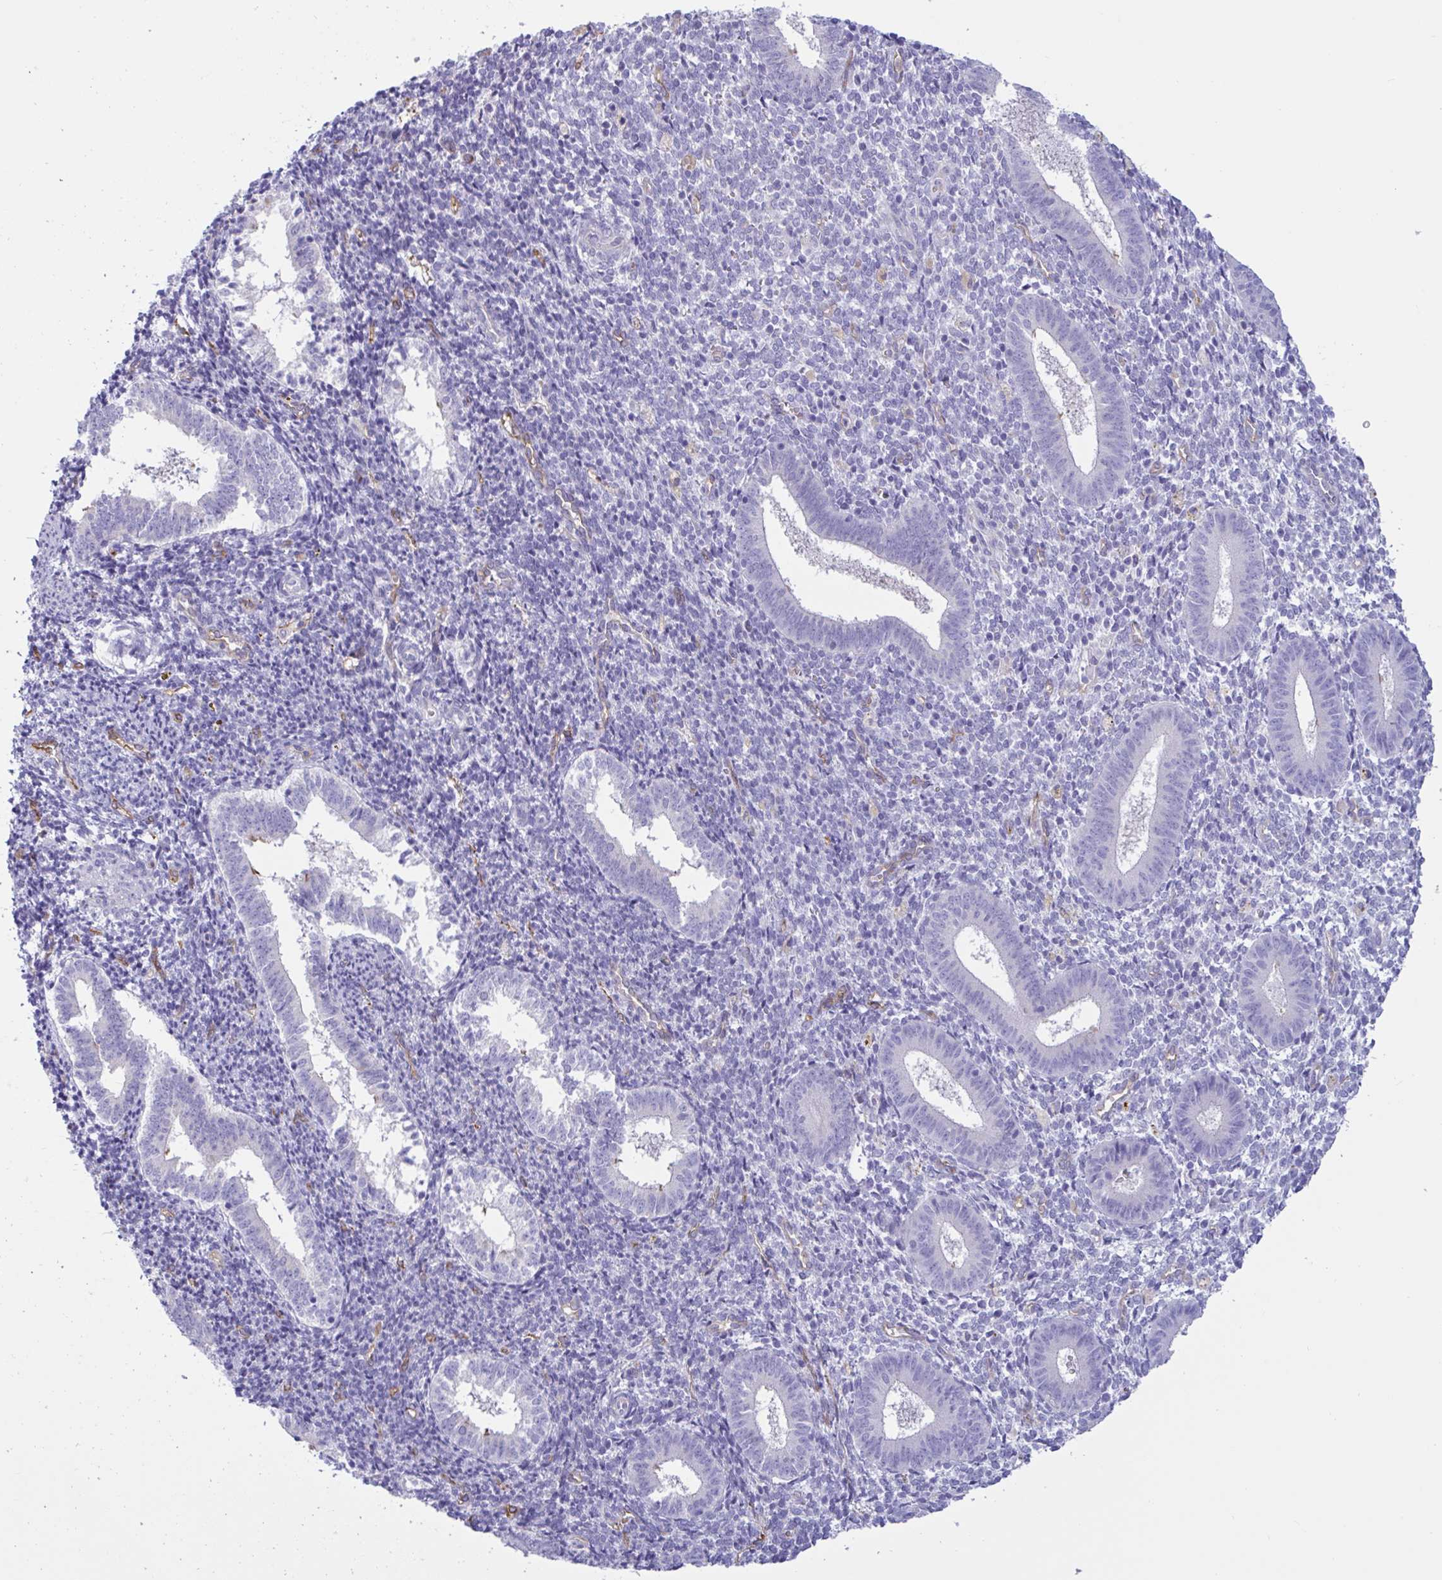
{"staining": {"intensity": "moderate", "quantity": "<25%", "location": "cytoplasmic/membranous"}, "tissue": "endometrium", "cell_type": "Cells in endometrial stroma", "image_type": "normal", "snomed": [{"axis": "morphology", "description": "Normal tissue, NOS"}, {"axis": "topography", "description": "Endometrium"}], "caption": "Immunohistochemistry (IHC) (DAB (3,3'-diaminobenzidine)) staining of benign endometrium demonstrates moderate cytoplasmic/membranous protein staining in about <25% of cells in endometrial stroma.", "gene": "RPL22L1", "patient": {"sex": "female", "age": 25}}